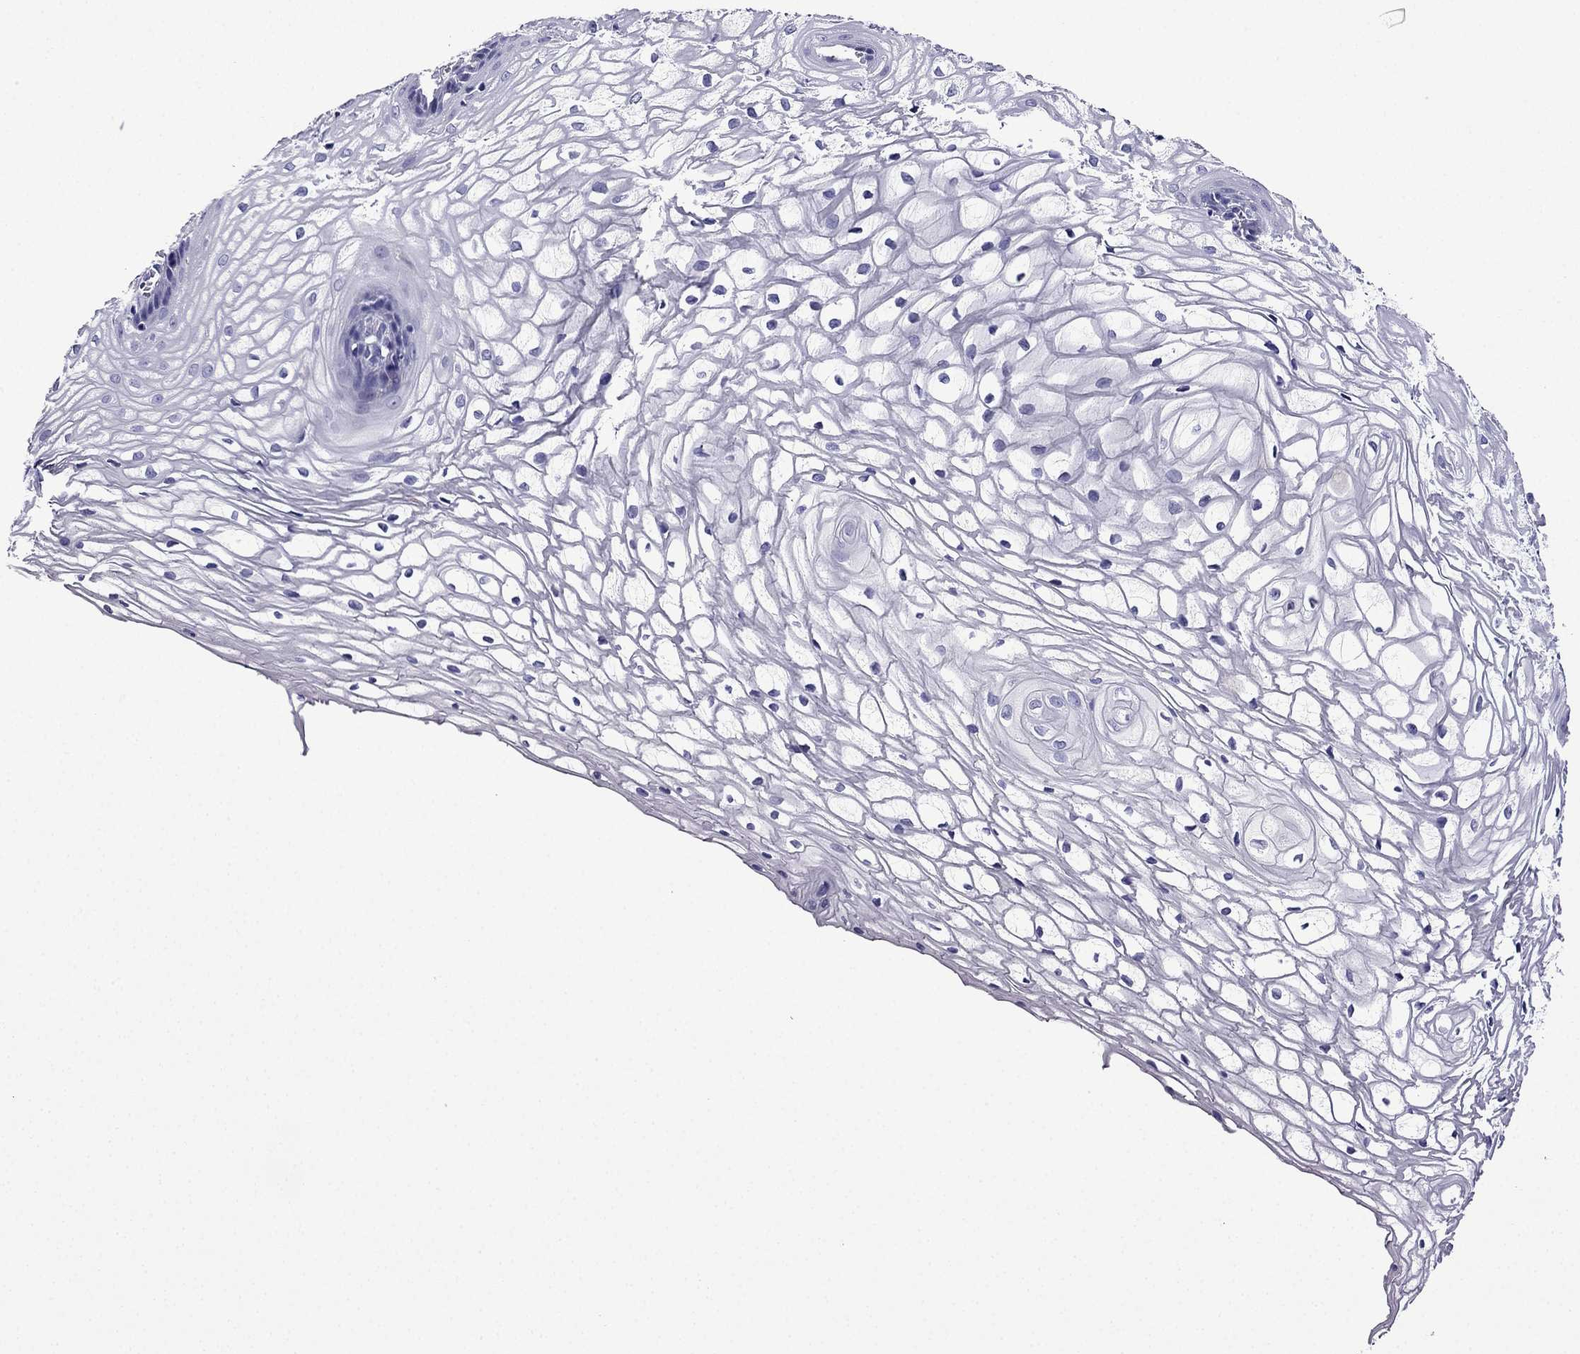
{"staining": {"intensity": "negative", "quantity": "none", "location": "none"}, "tissue": "vagina", "cell_type": "Squamous epithelial cells", "image_type": "normal", "snomed": [{"axis": "morphology", "description": "Normal tissue, NOS"}, {"axis": "topography", "description": "Vagina"}], "caption": "Squamous epithelial cells show no significant protein staining in benign vagina. (DAB IHC, high magnification).", "gene": "TSSK4", "patient": {"sex": "female", "age": 34}}